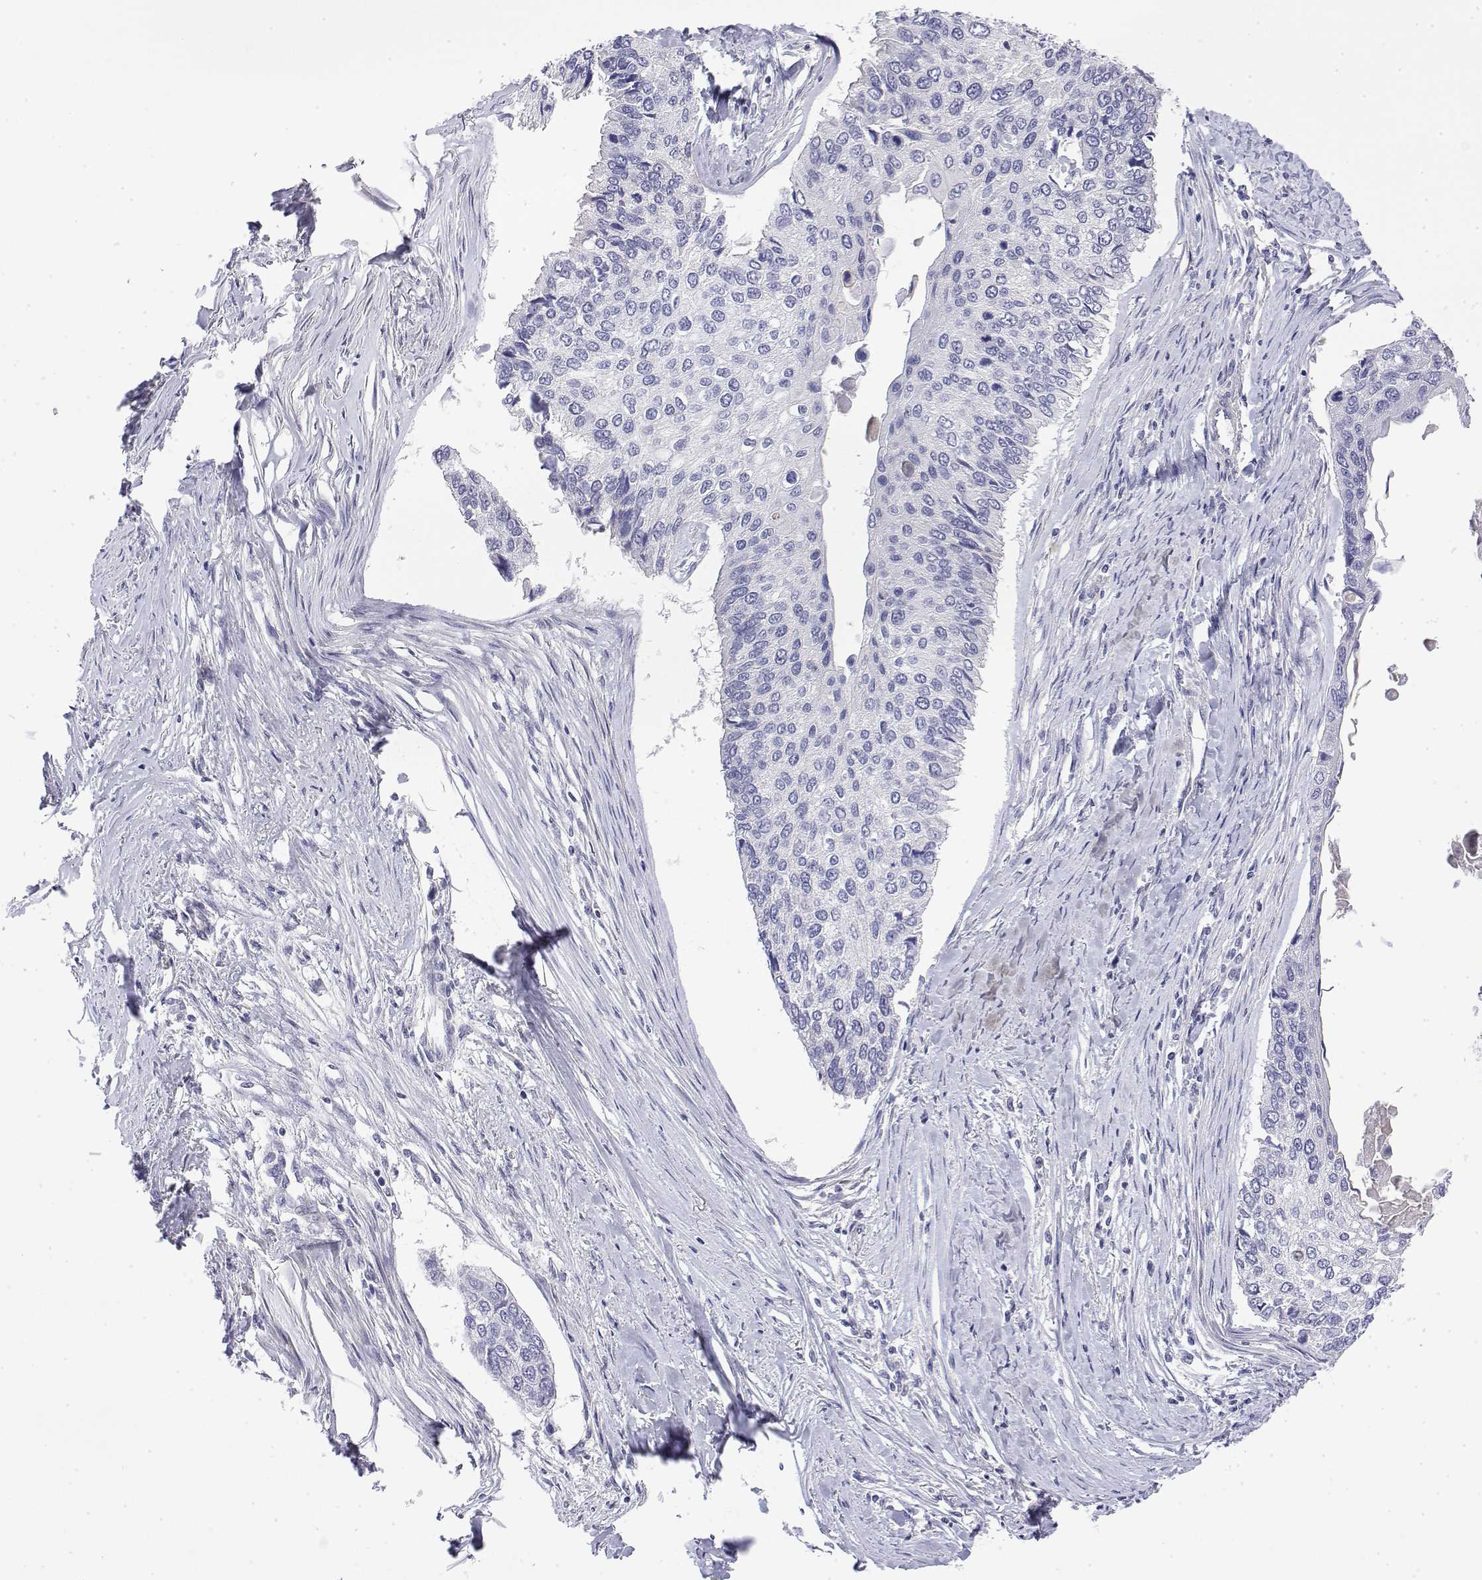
{"staining": {"intensity": "negative", "quantity": "none", "location": "none"}, "tissue": "lung cancer", "cell_type": "Tumor cells", "image_type": "cancer", "snomed": [{"axis": "morphology", "description": "Squamous cell carcinoma, NOS"}, {"axis": "morphology", "description": "Squamous cell carcinoma, metastatic, NOS"}, {"axis": "topography", "description": "Lung"}], "caption": "This is a micrograph of IHC staining of metastatic squamous cell carcinoma (lung), which shows no positivity in tumor cells.", "gene": "GGACT", "patient": {"sex": "male", "age": 63}}